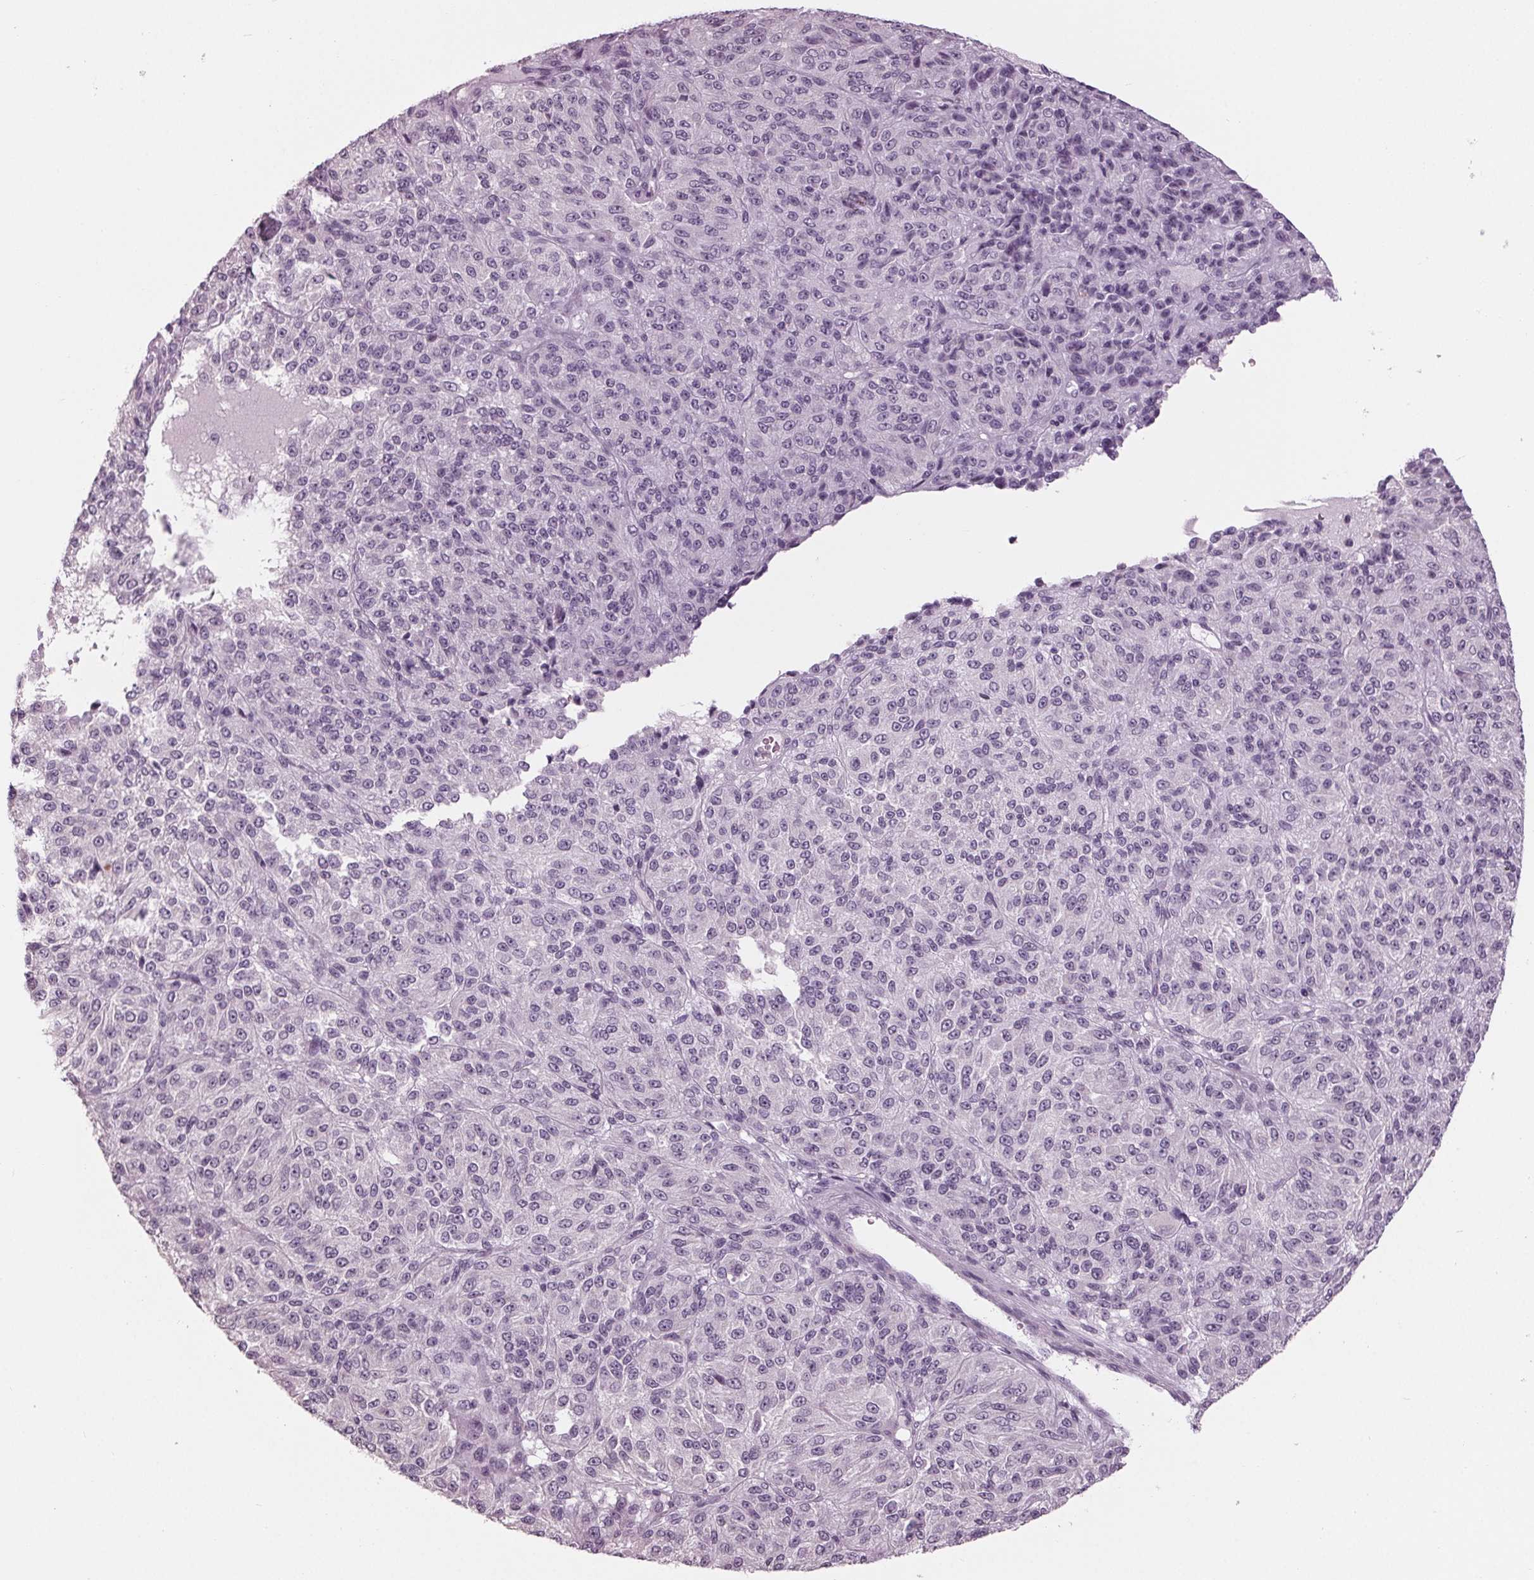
{"staining": {"intensity": "negative", "quantity": "none", "location": "none"}, "tissue": "melanoma", "cell_type": "Tumor cells", "image_type": "cancer", "snomed": [{"axis": "morphology", "description": "Malignant melanoma, Metastatic site"}, {"axis": "topography", "description": "Brain"}], "caption": "The photomicrograph shows no significant positivity in tumor cells of malignant melanoma (metastatic site).", "gene": "TNNC2", "patient": {"sex": "female", "age": 56}}